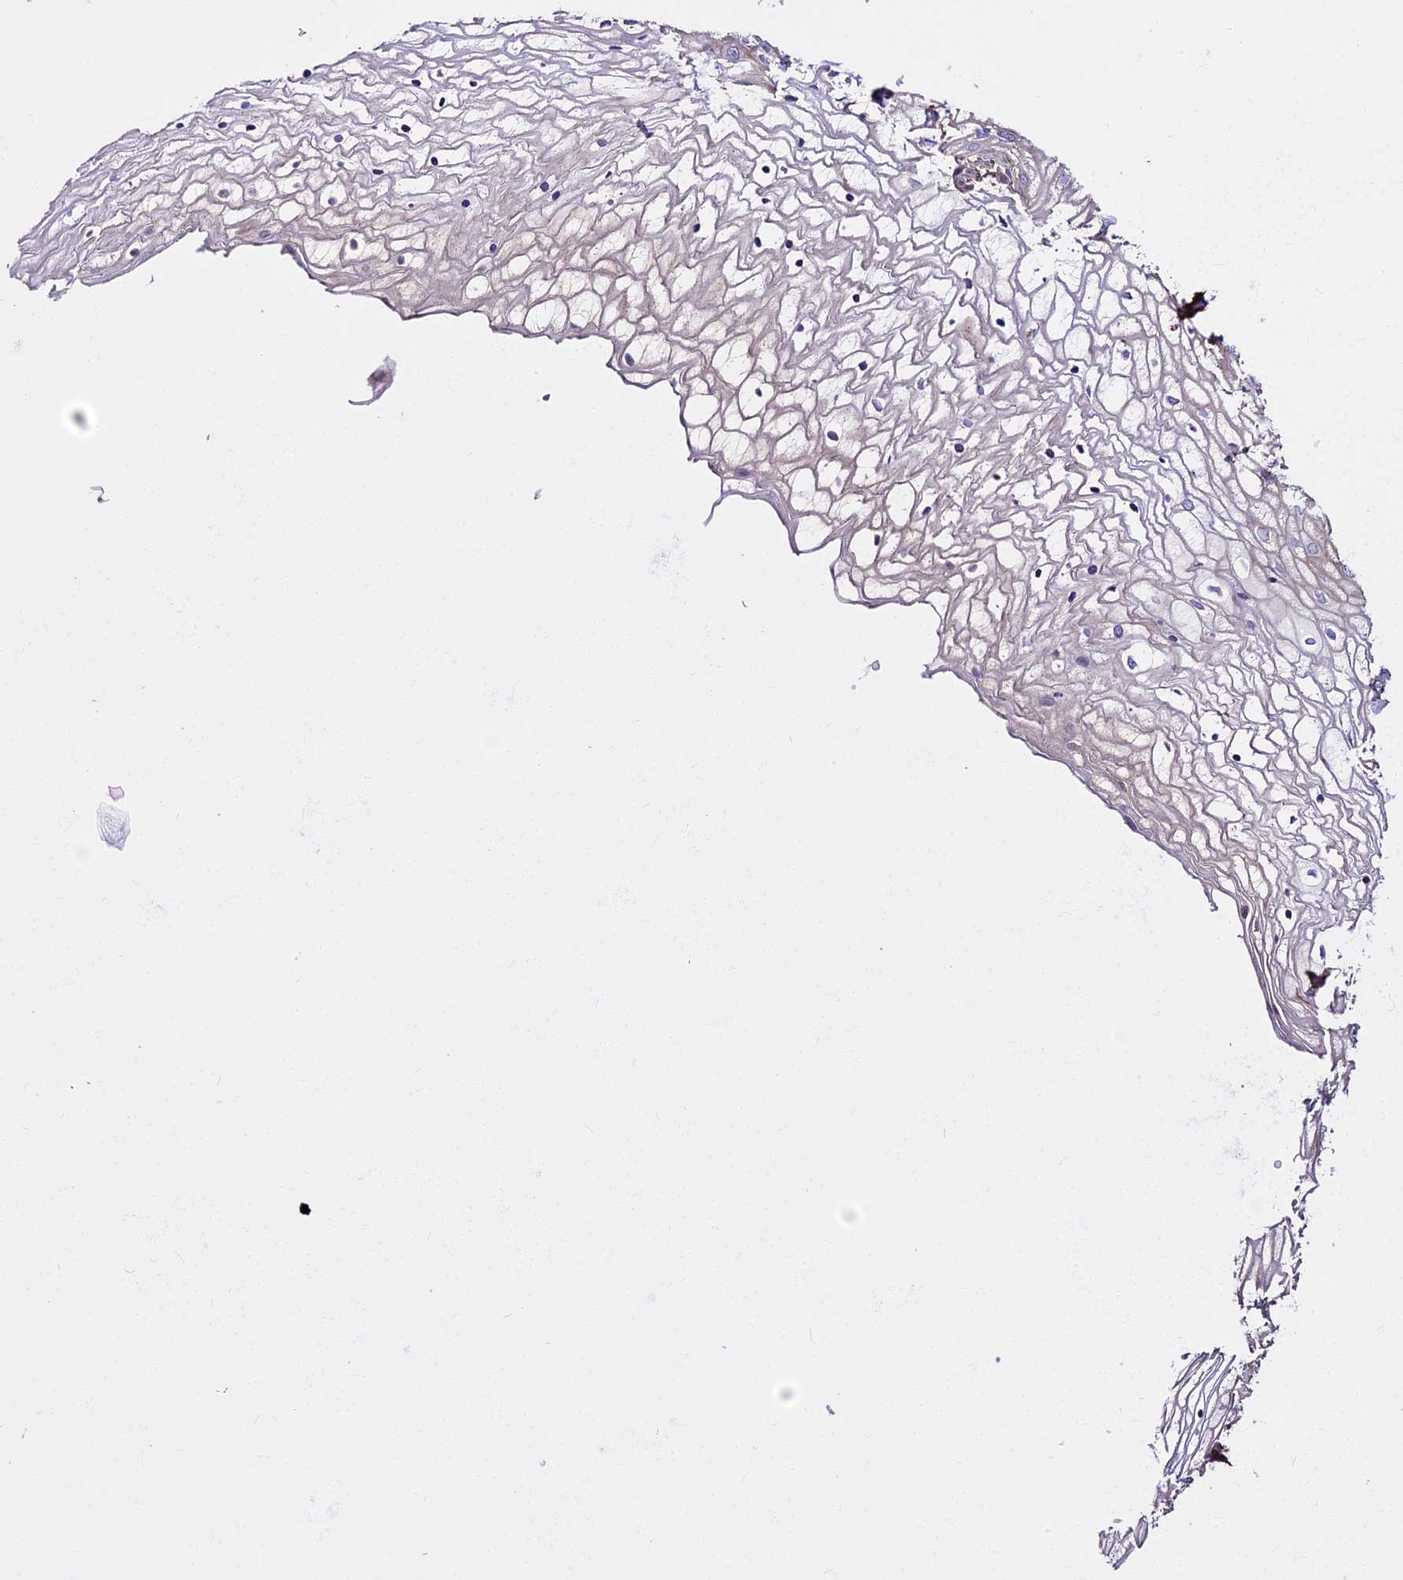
{"staining": {"intensity": "moderate", "quantity": "<25%", "location": "cytoplasmic/membranous"}, "tissue": "vagina", "cell_type": "Squamous epithelial cells", "image_type": "normal", "snomed": [{"axis": "morphology", "description": "Normal tissue, NOS"}, {"axis": "topography", "description": "Vagina"}], "caption": "Immunohistochemical staining of benign human vagina demonstrates <25% levels of moderate cytoplasmic/membranous protein expression in about <25% of squamous epithelial cells.", "gene": "EVA1B", "patient": {"sex": "female", "age": 34}}